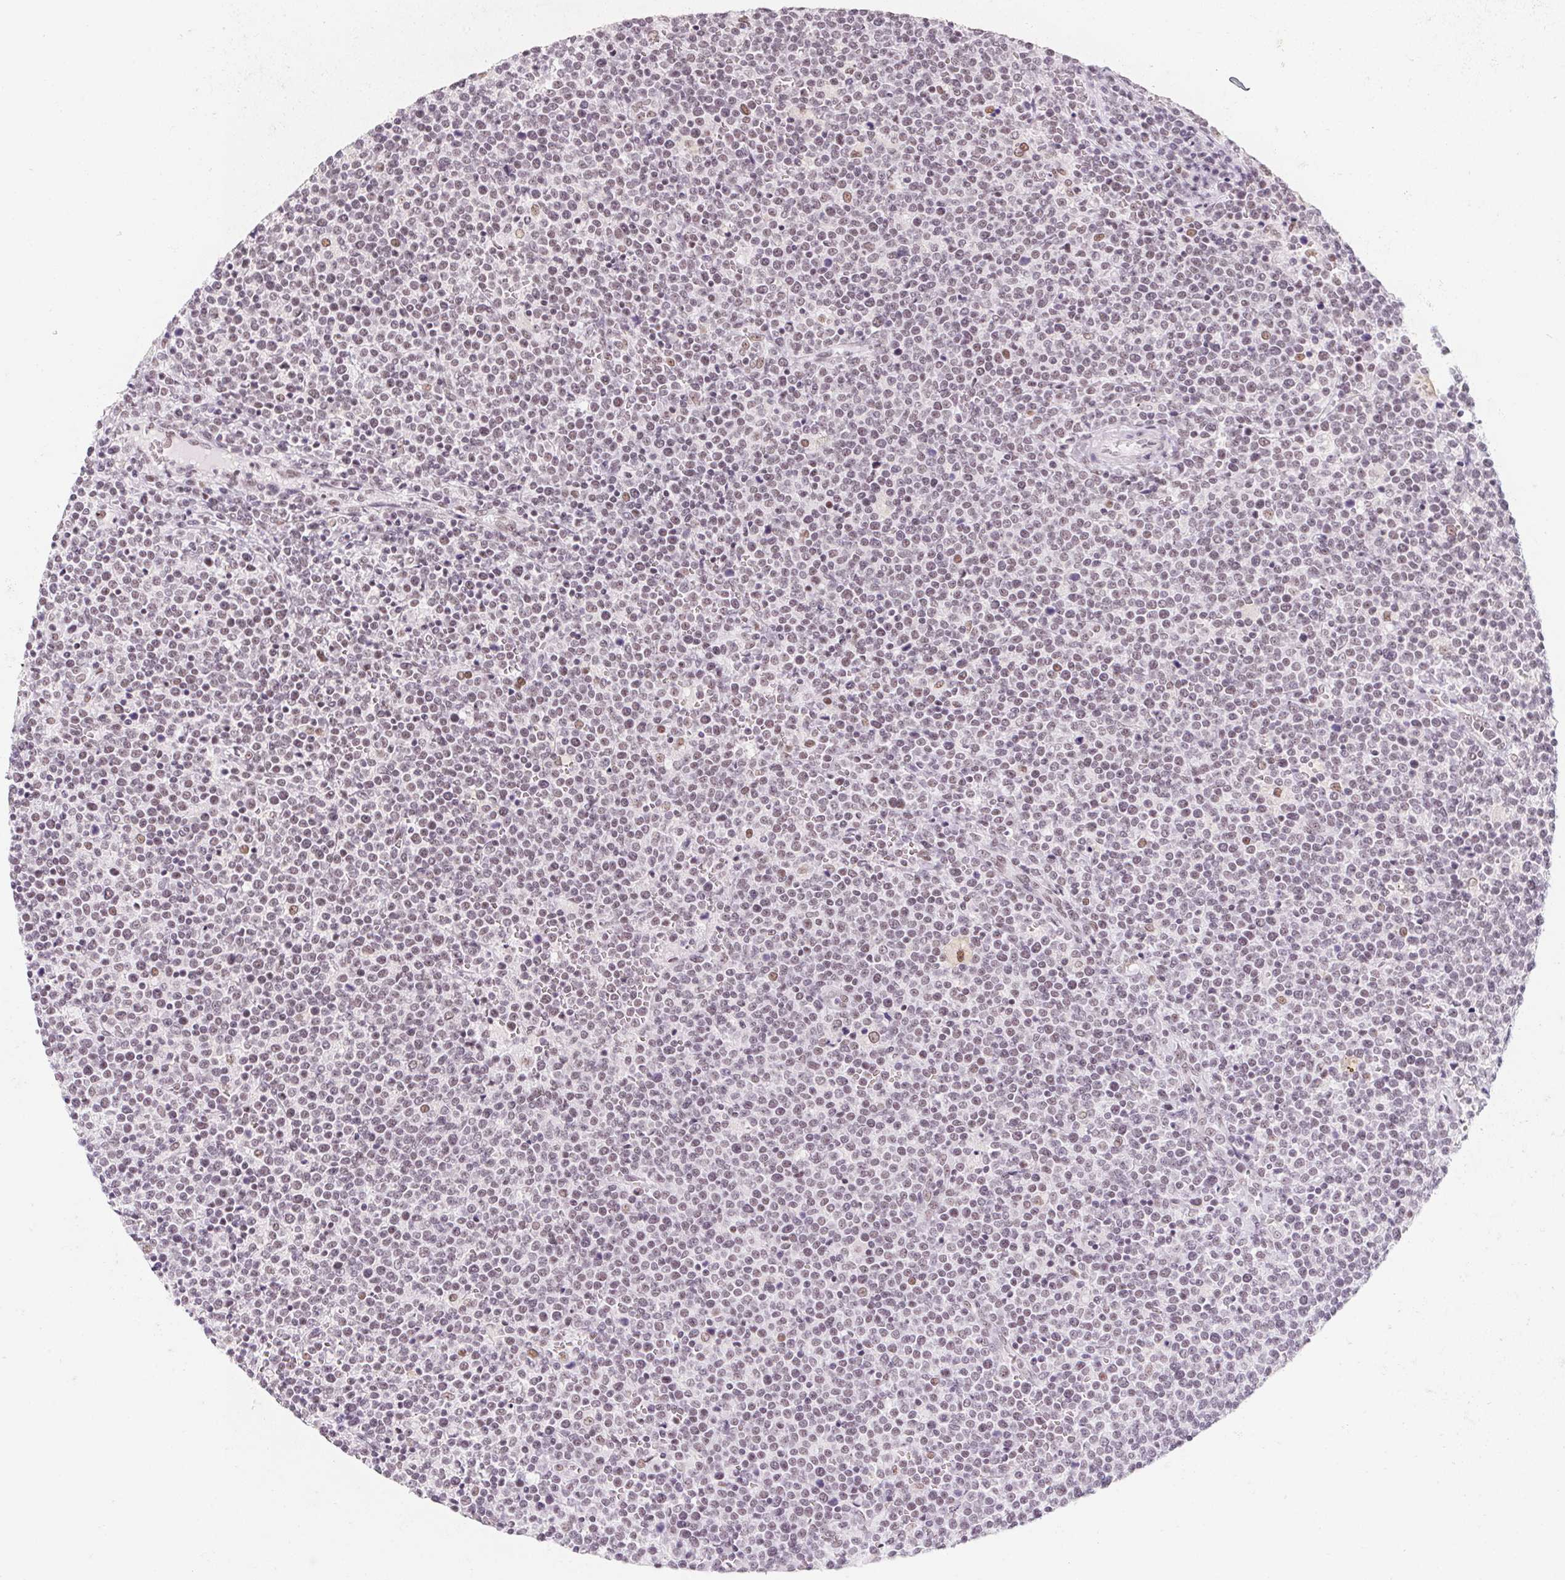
{"staining": {"intensity": "weak", "quantity": "25%-75%", "location": "nuclear"}, "tissue": "lymphoma", "cell_type": "Tumor cells", "image_type": "cancer", "snomed": [{"axis": "morphology", "description": "Malignant lymphoma, non-Hodgkin's type, High grade"}, {"axis": "topography", "description": "Lymph node"}], "caption": "Immunohistochemistry (IHC) of human malignant lymphoma, non-Hodgkin's type (high-grade) demonstrates low levels of weak nuclear positivity in approximately 25%-75% of tumor cells.", "gene": "ZIC4", "patient": {"sex": "male", "age": 61}}